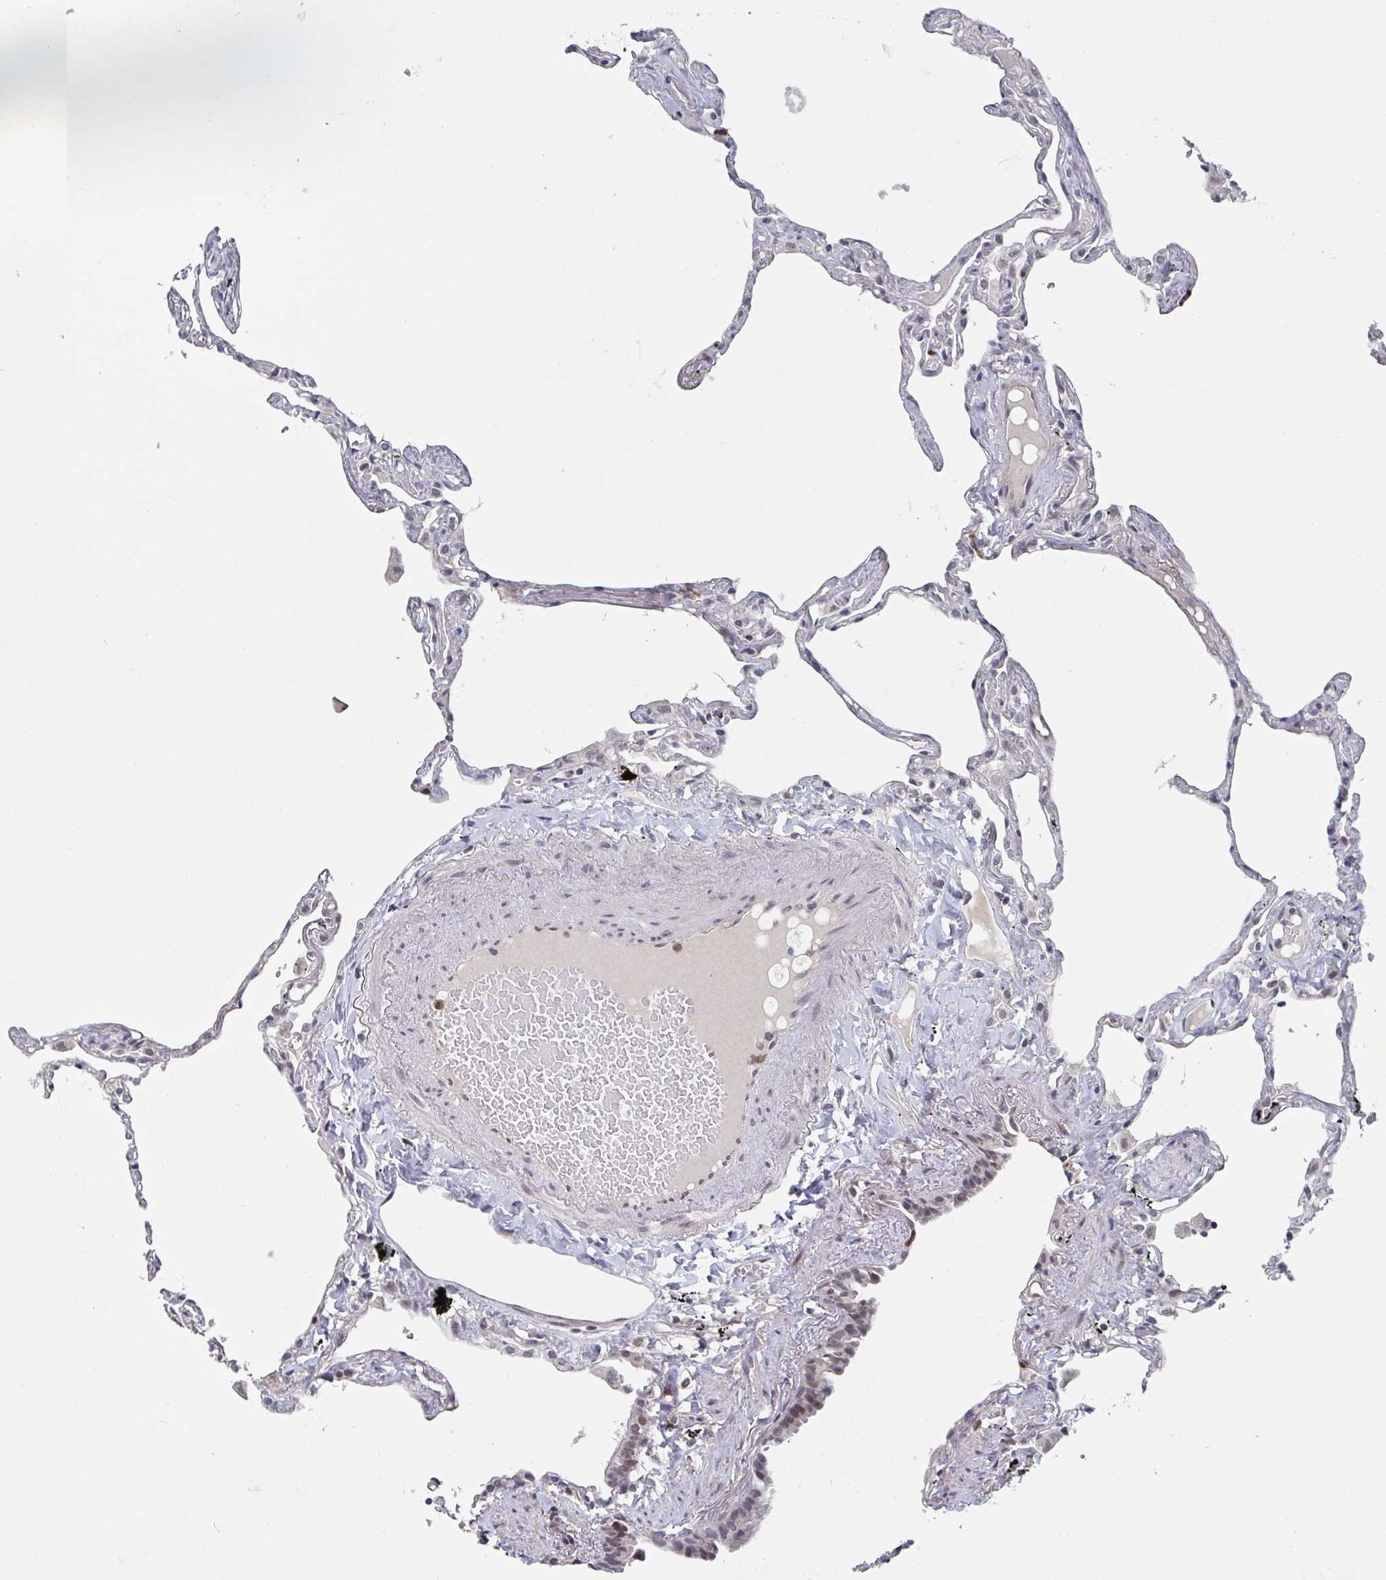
{"staining": {"intensity": "strong", "quantity": "<25%", "location": "nuclear"}, "tissue": "lung", "cell_type": "Alveolar cells", "image_type": "normal", "snomed": [{"axis": "morphology", "description": "Normal tissue, NOS"}, {"axis": "topography", "description": "Lung"}], "caption": "The micrograph demonstrates immunohistochemical staining of unremarkable lung. There is strong nuclear positivity is appreciated in about <25% of alveolar cells. (IHC, brightfield microscopy, high magnification).", "gene": "RNF212", "patient": {"sex": "female", "age": 67}}